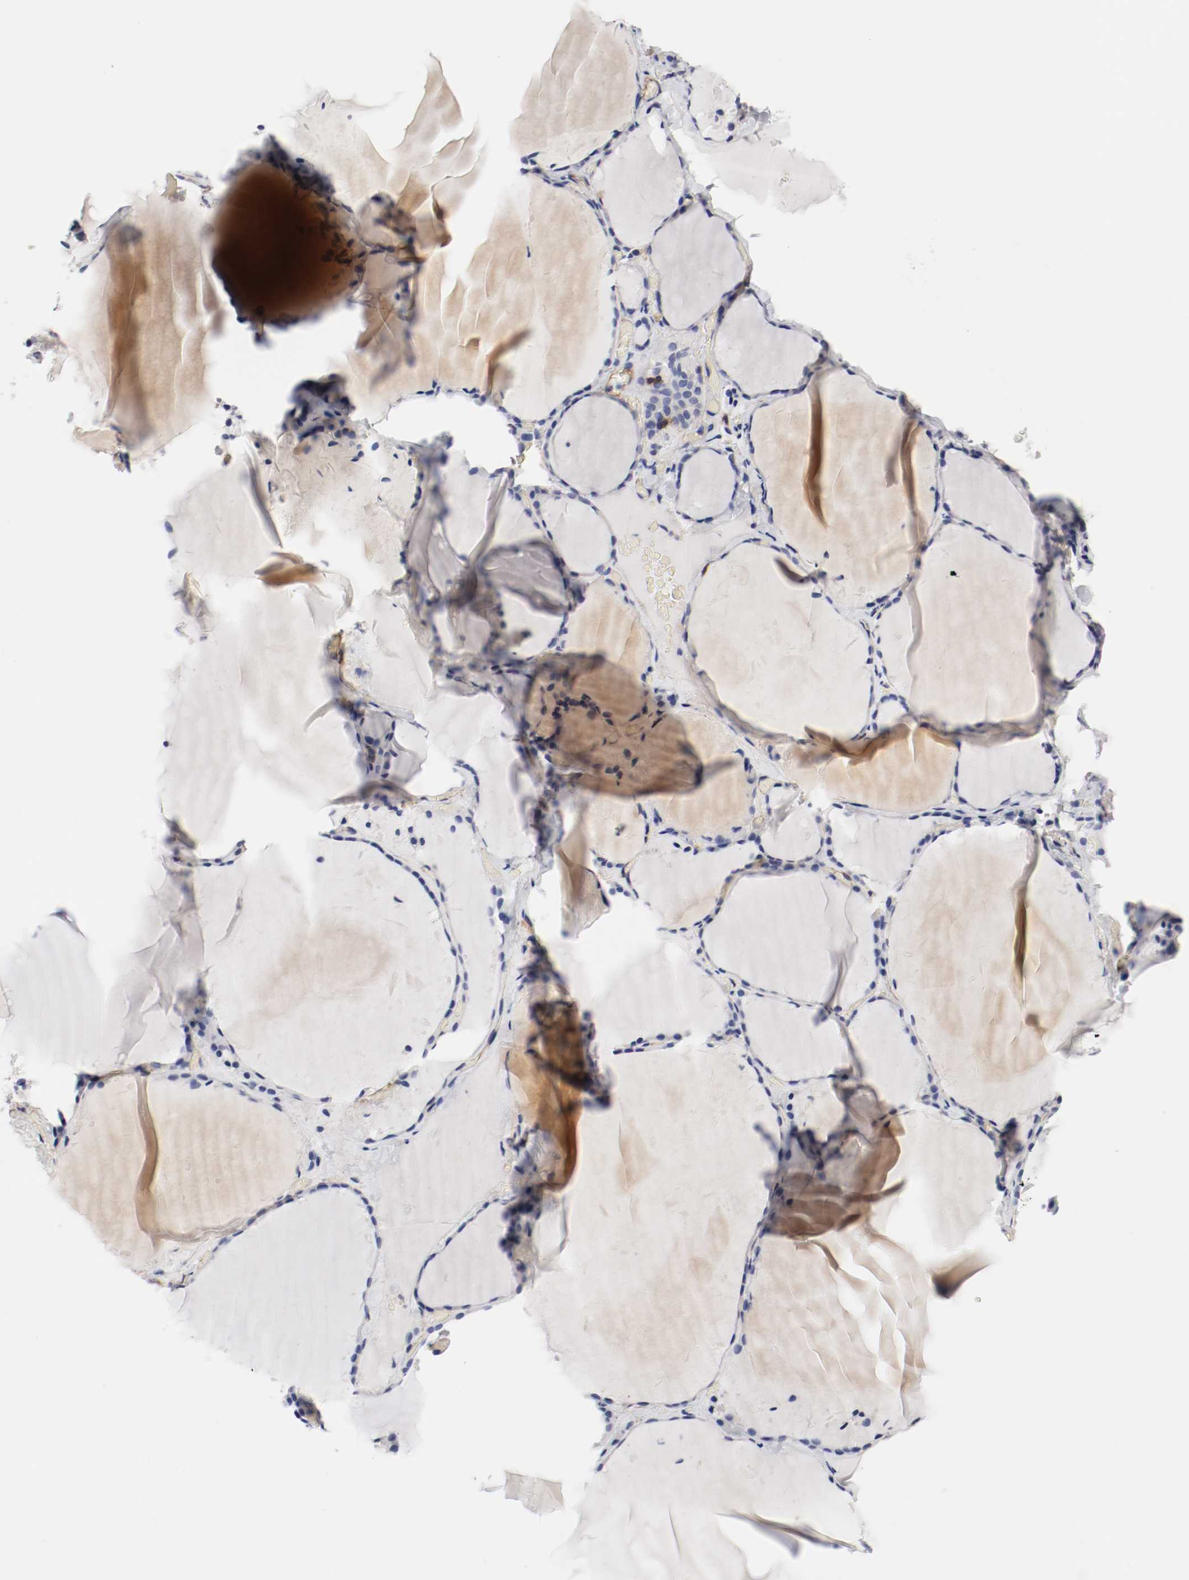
{"staining": {"intensity": "negative", "quantity": "none", "location": "none"}, "tissue": "thyroid gland", "cell_type": "Glandular cells", "image_type": "normal", "snomed": [{"axis": "morphology", "description": "Normal tissue, NOS"}, {"axis": "topography", "description": "Thyroid gland"}], "caption": "IHC of unremarkable thyroid gland reveals no staining in glandular cells. (DAB (3,3'-diaminobenzidine) IHC visualized using brightfield microscopy, high magnification).", "gene": "IFITM1", "patient": {"sex": "female", "age": 22}}